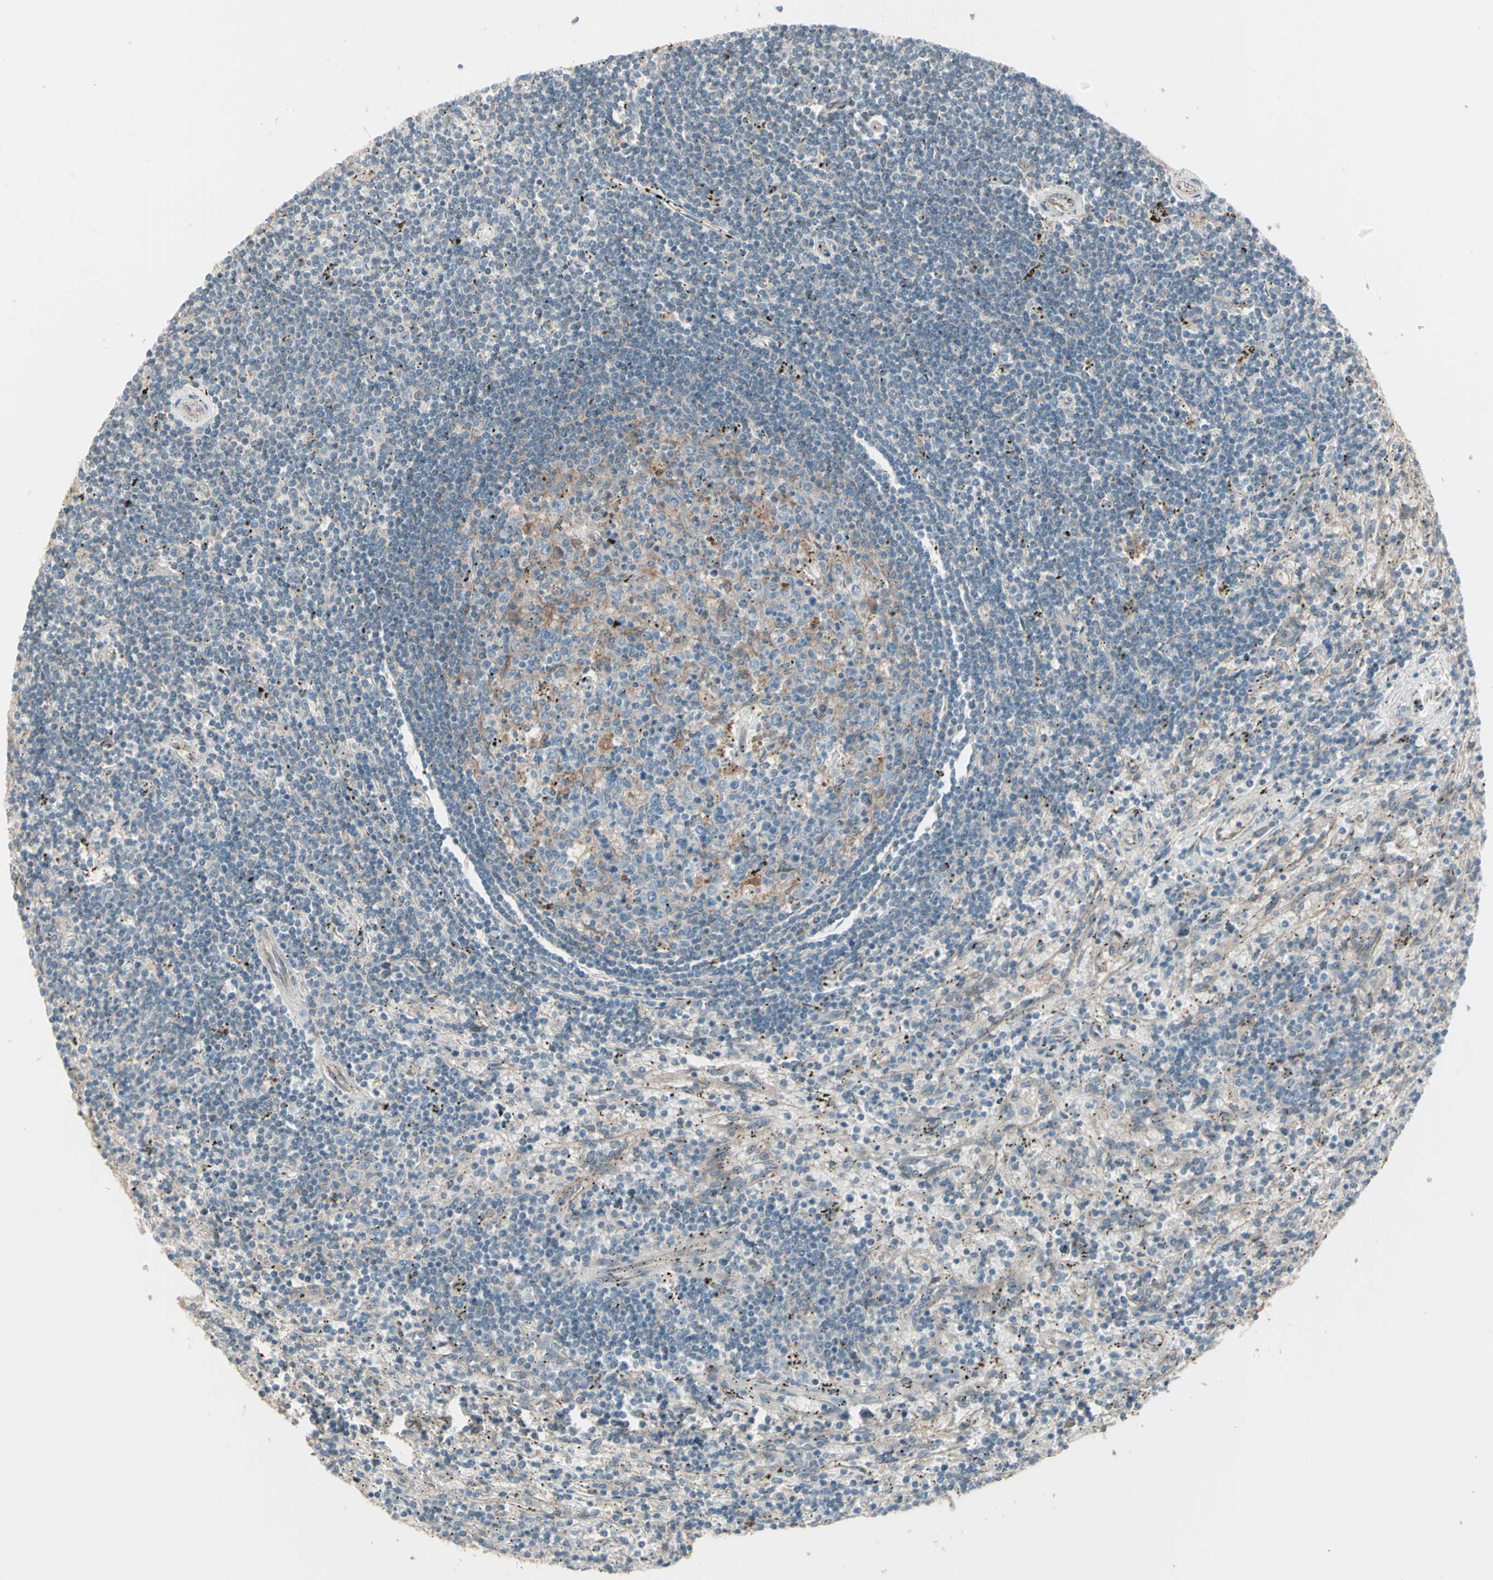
{"staining": {"intensity": "weak", "quantity": "25%-75%", "location": "cytoplasmic/membranous"}, "tissue": "lymphoma", "cell_type": "Tumor cells", "image_type": "cancer", "snomed": [{"axis": "morphology", "description": "Malignant lymphoma, non-Hodgkin's type, Low grade"}, {"axis": "topography", "description": "Spleen"}], "caption": "Malignant lymphoma, non-Hodgkin's type (low-grade) stained with a protein marker shows weak staining in tumor cells.", "gene": "NAXD", "patient": {"sex": "male", "age": 76}}